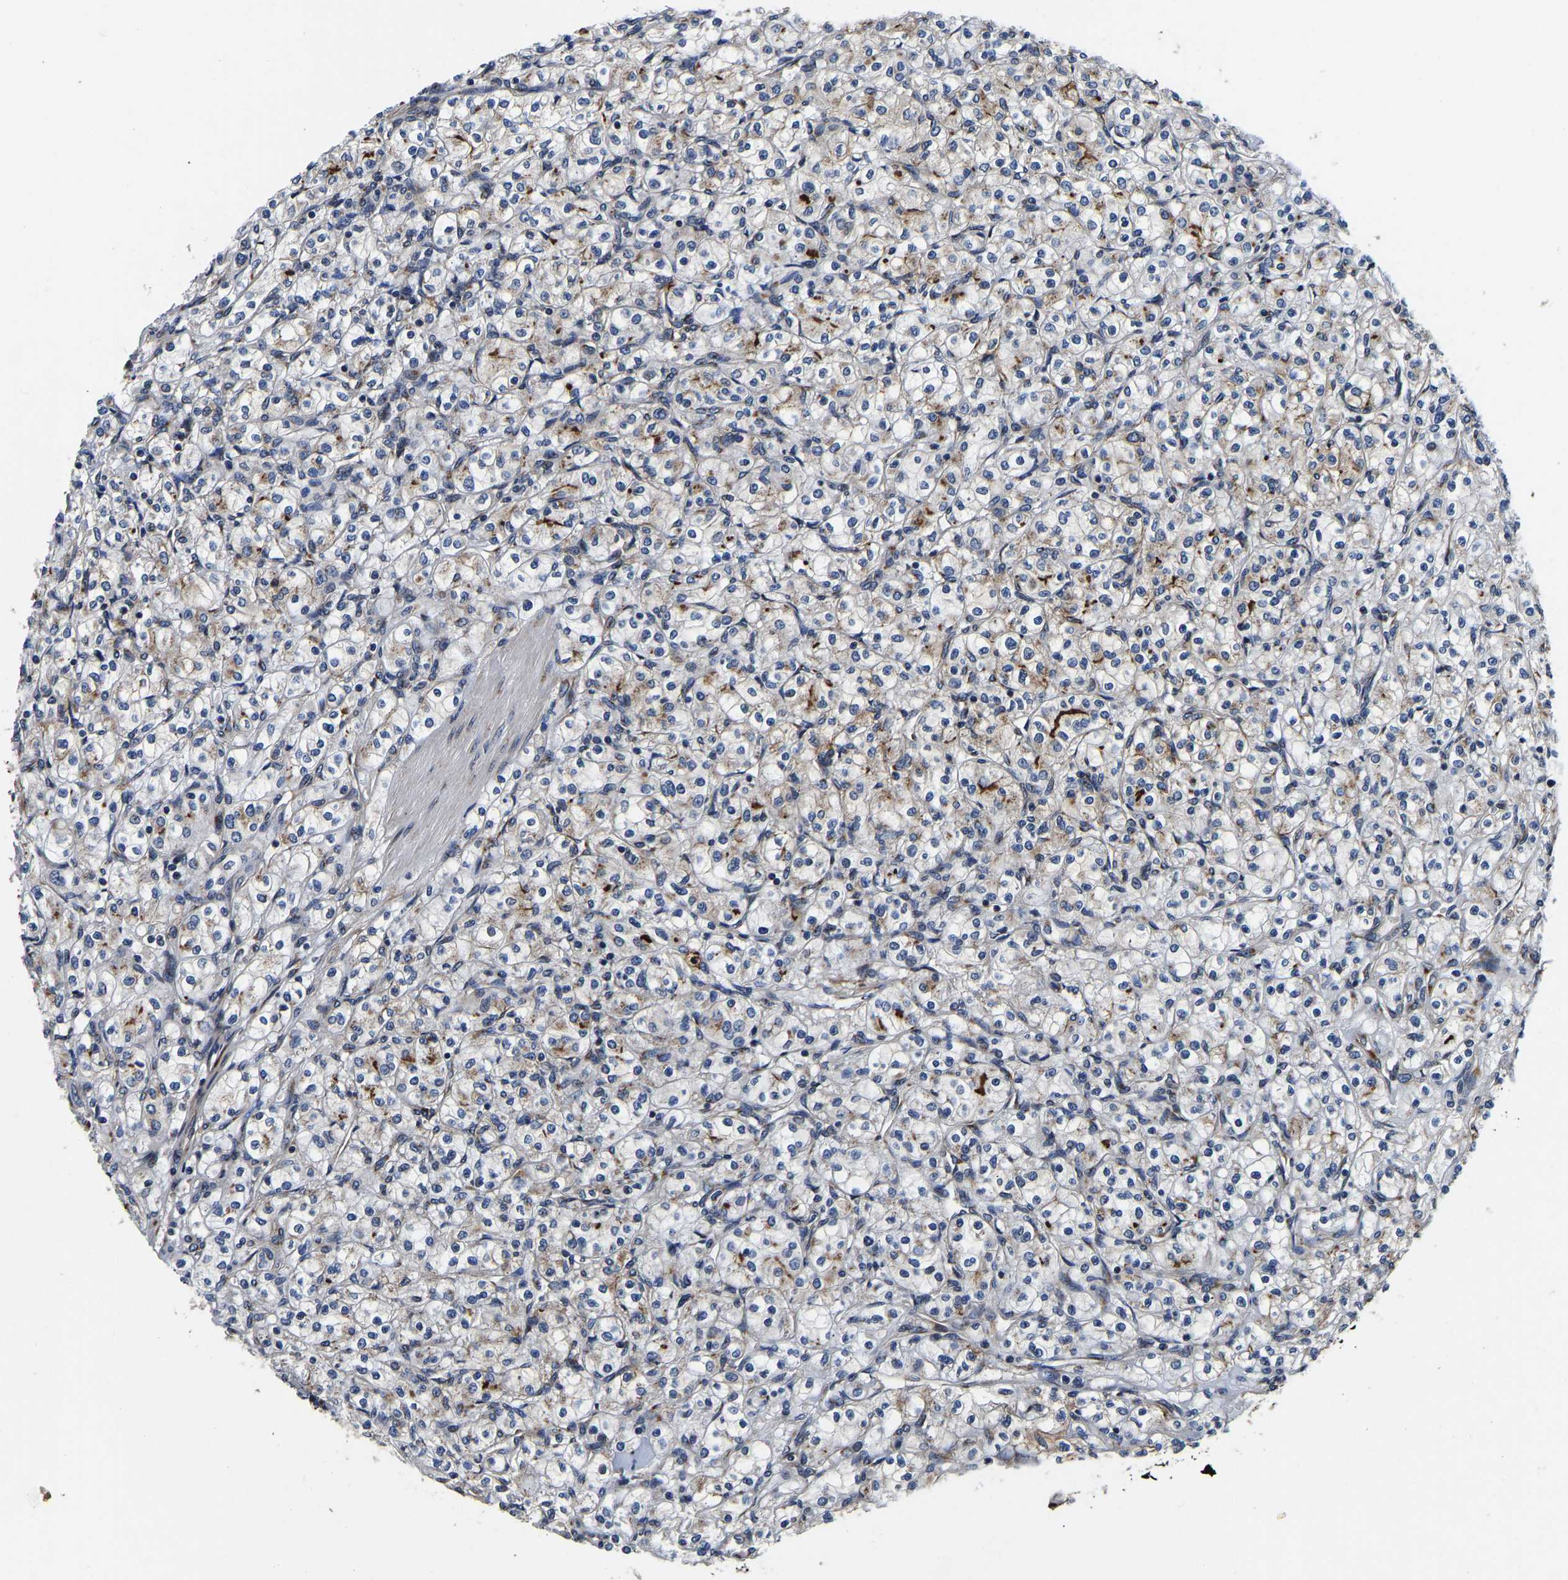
{"staining": {"intensity": "strong", "quantity": "<25%", "location": "cytoplasmic/membranous"}, "tissue": "renal cancer", "cell_type": "Tumor cells", "image_type": "cancer", "snomed": [{"axis": "morphology", "description": "Adenocarcinoma, NOS"}, {"axis": "topography", "description": "Kidney"}], "caption": "Immunohistochemistry photomicrograph of renal cancer (adenocarcinoma) stained for a protein (brown), which exhibits medium levels of strong cytoplasmic/membranous positivity in about <25% of tumor cells.", "gene": "RABAC1", "patient": {"sex": "male", "age": 77}}